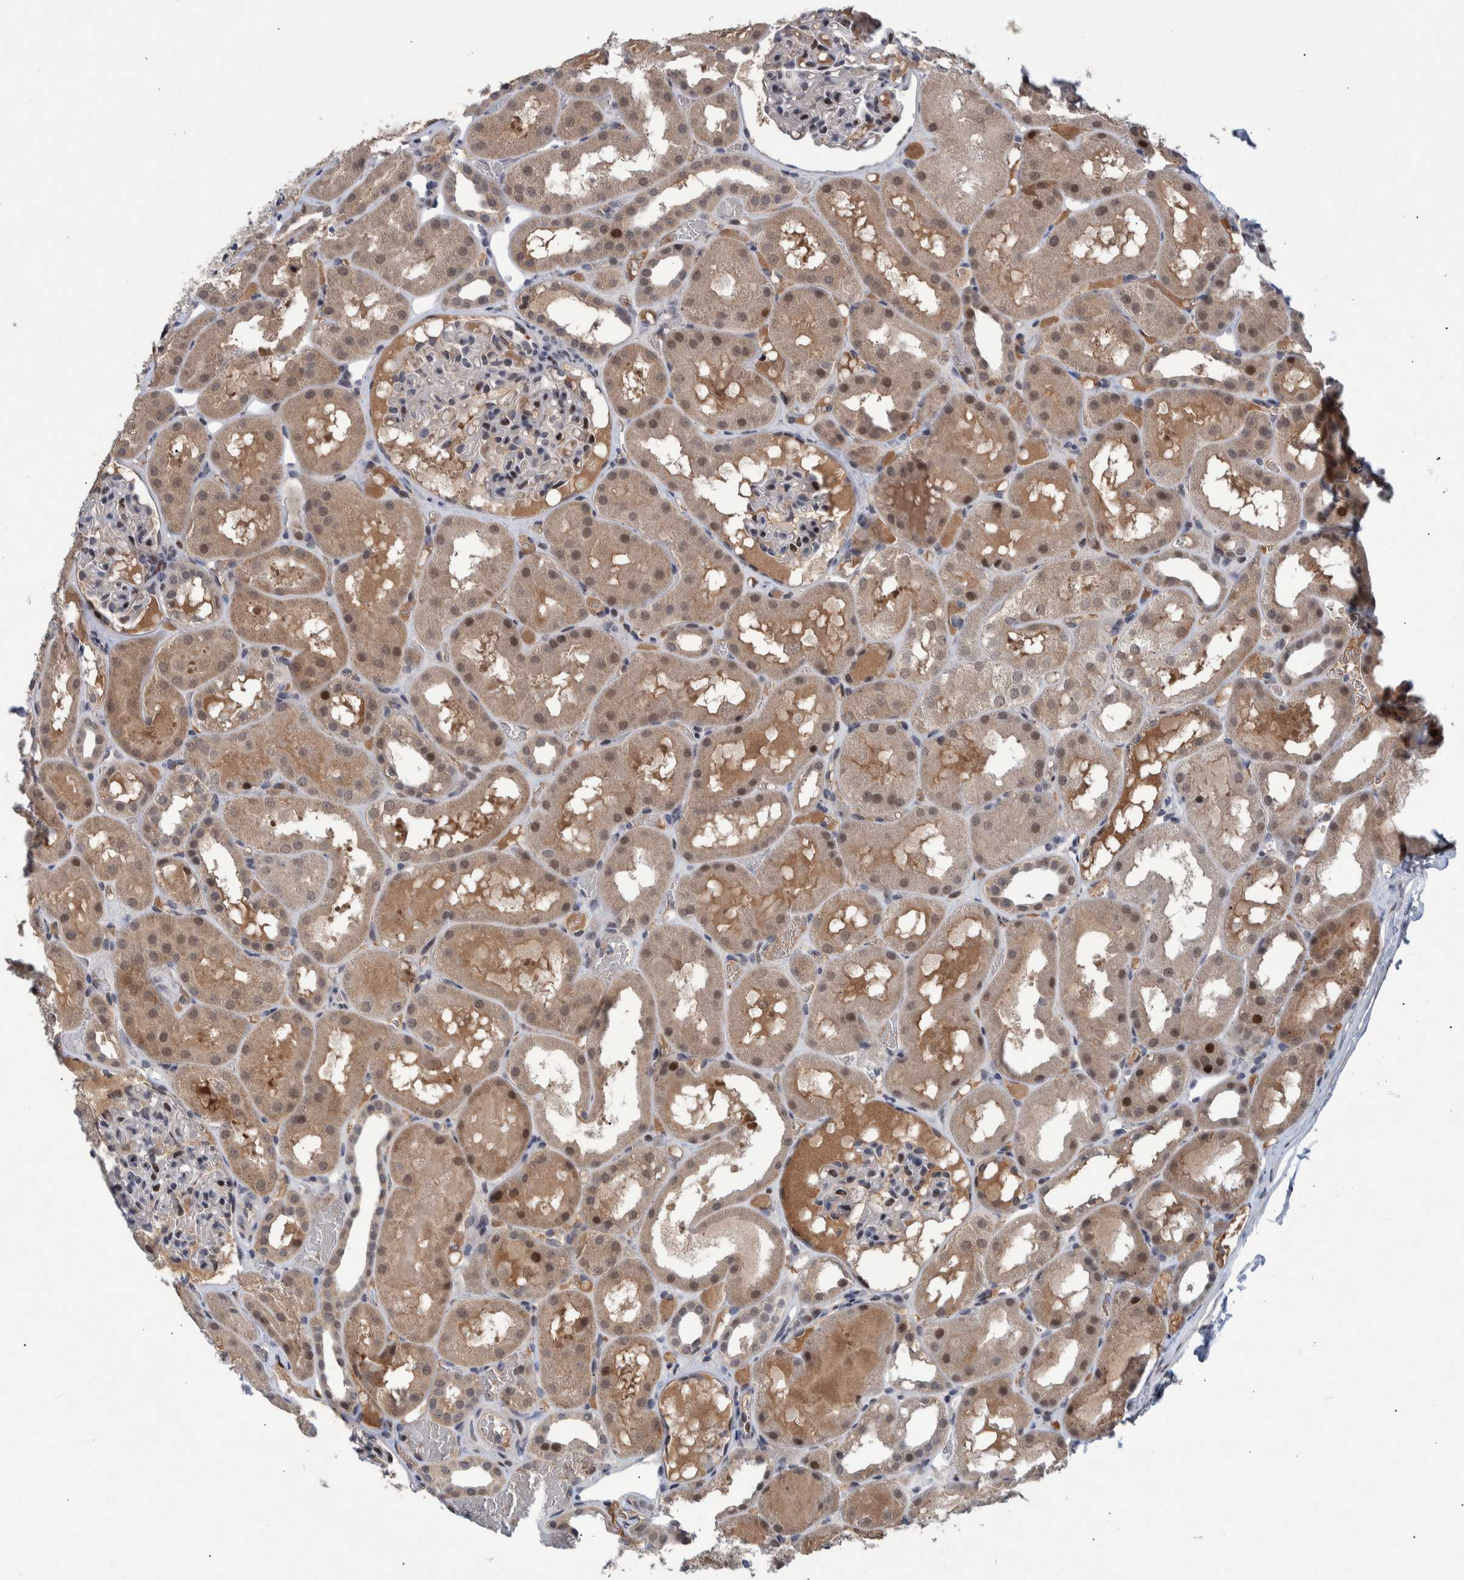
{"staining": {"intensity": "moderate", "quantity": "<25%", "location": "nuclear"}, "tissue": "kidney", "cell_type": "Cells in glomeruli", "image_type": "normal", "snomed": [{"axis": "morphology", "description": "Normal tissue, NOS"}, {"axis": "topography", "description": "Kidney"}, {"axis": "topography", "description": "Urinary bladder"}], "caption": "A brown stain labels moderate nuclear positivity of a protein in cells in glomeruli of benign human kidney.", "gene": "ESRP1", "patient": {"sex": "male", "age": 16}}